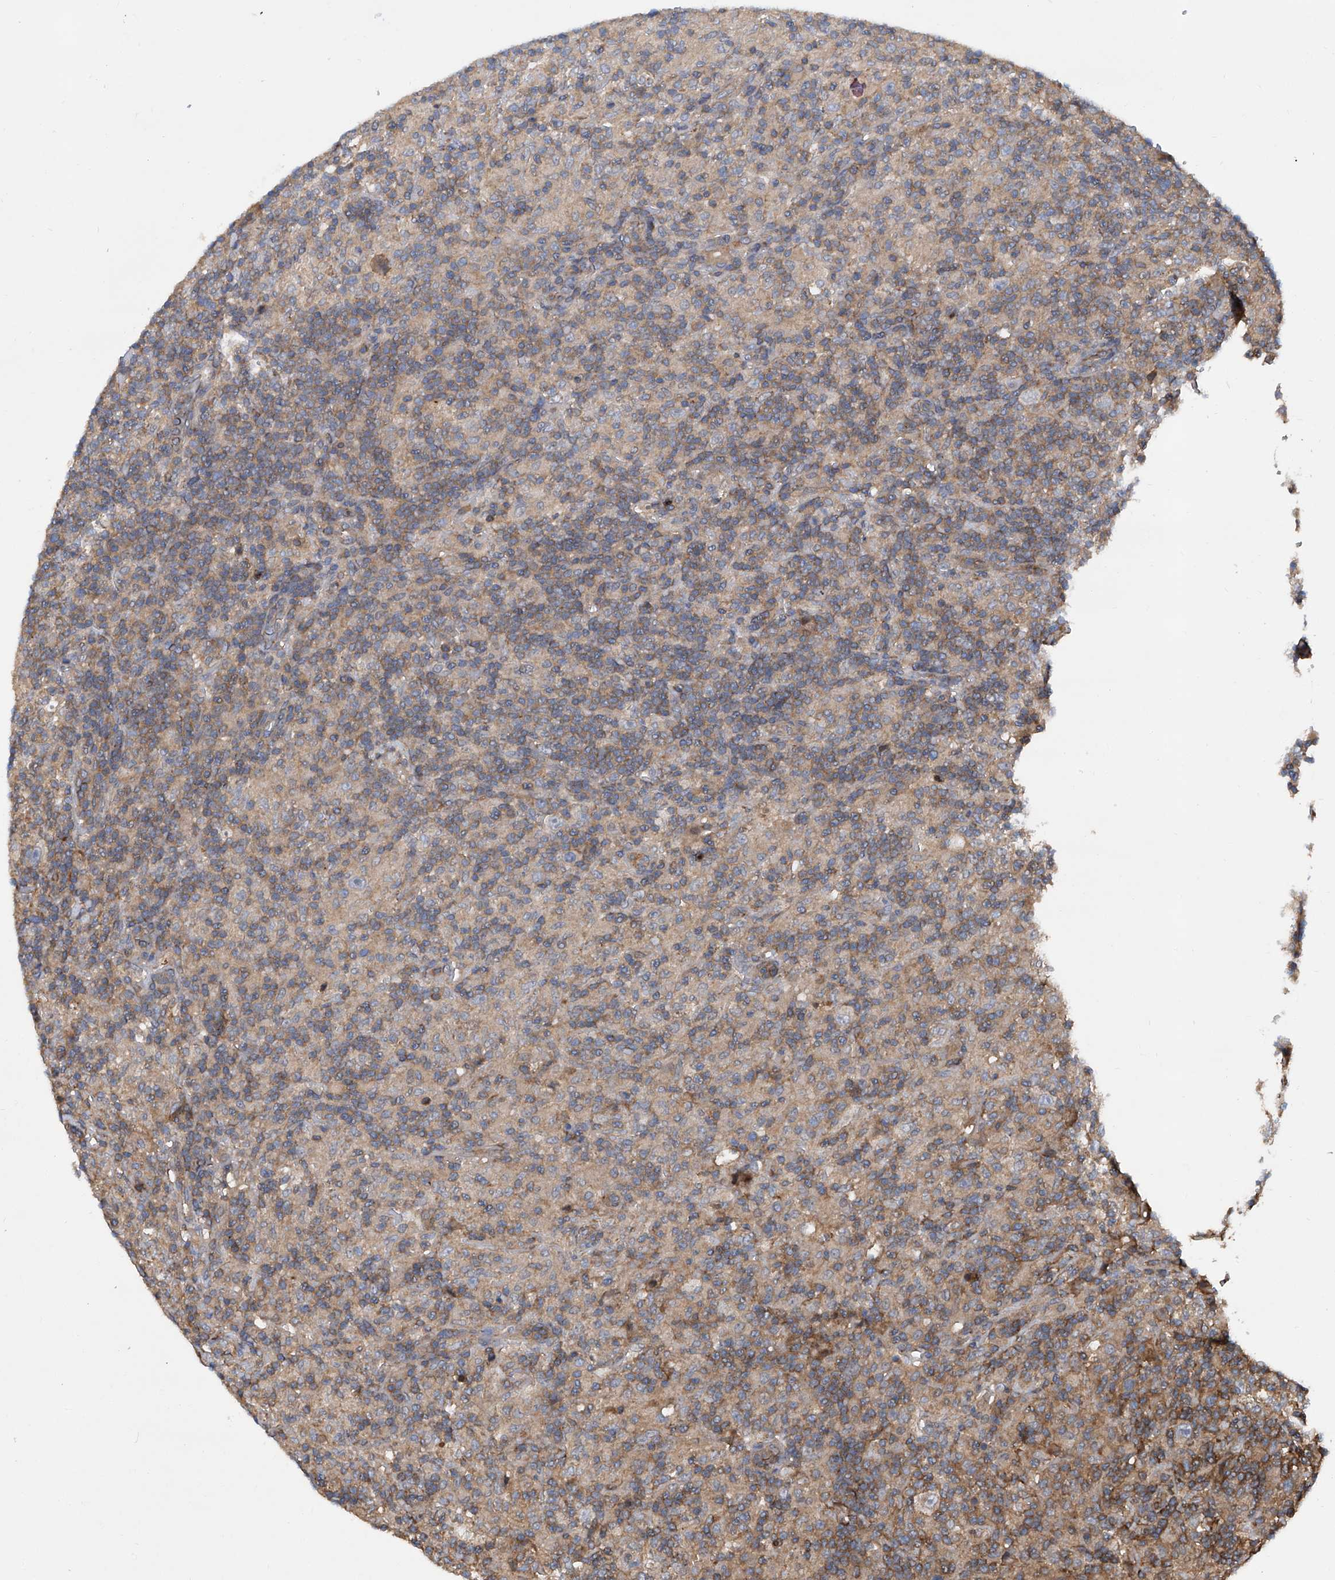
{"staining": {"intensity": "negative", "quantity": "none", "location": "none"}, "tissue": "lymphoma", "cell_type": "Tumor cells", "image_type": "cancer", "snomed": [{"axis": "morphology", "description": "Hodgkin's disease, NOS"}, {"axis": "topography", "description": "Lymph node"}], "caption": "IHC photomicrograph of neoplastic tissue: human Hodgkin's disease stained with DAB (3,3'-diaminobenzidine) displays no significant protein positivity in tumor cells.", "gene": "NT5C3A", "patient": {"sex": "male", "age": 70}}